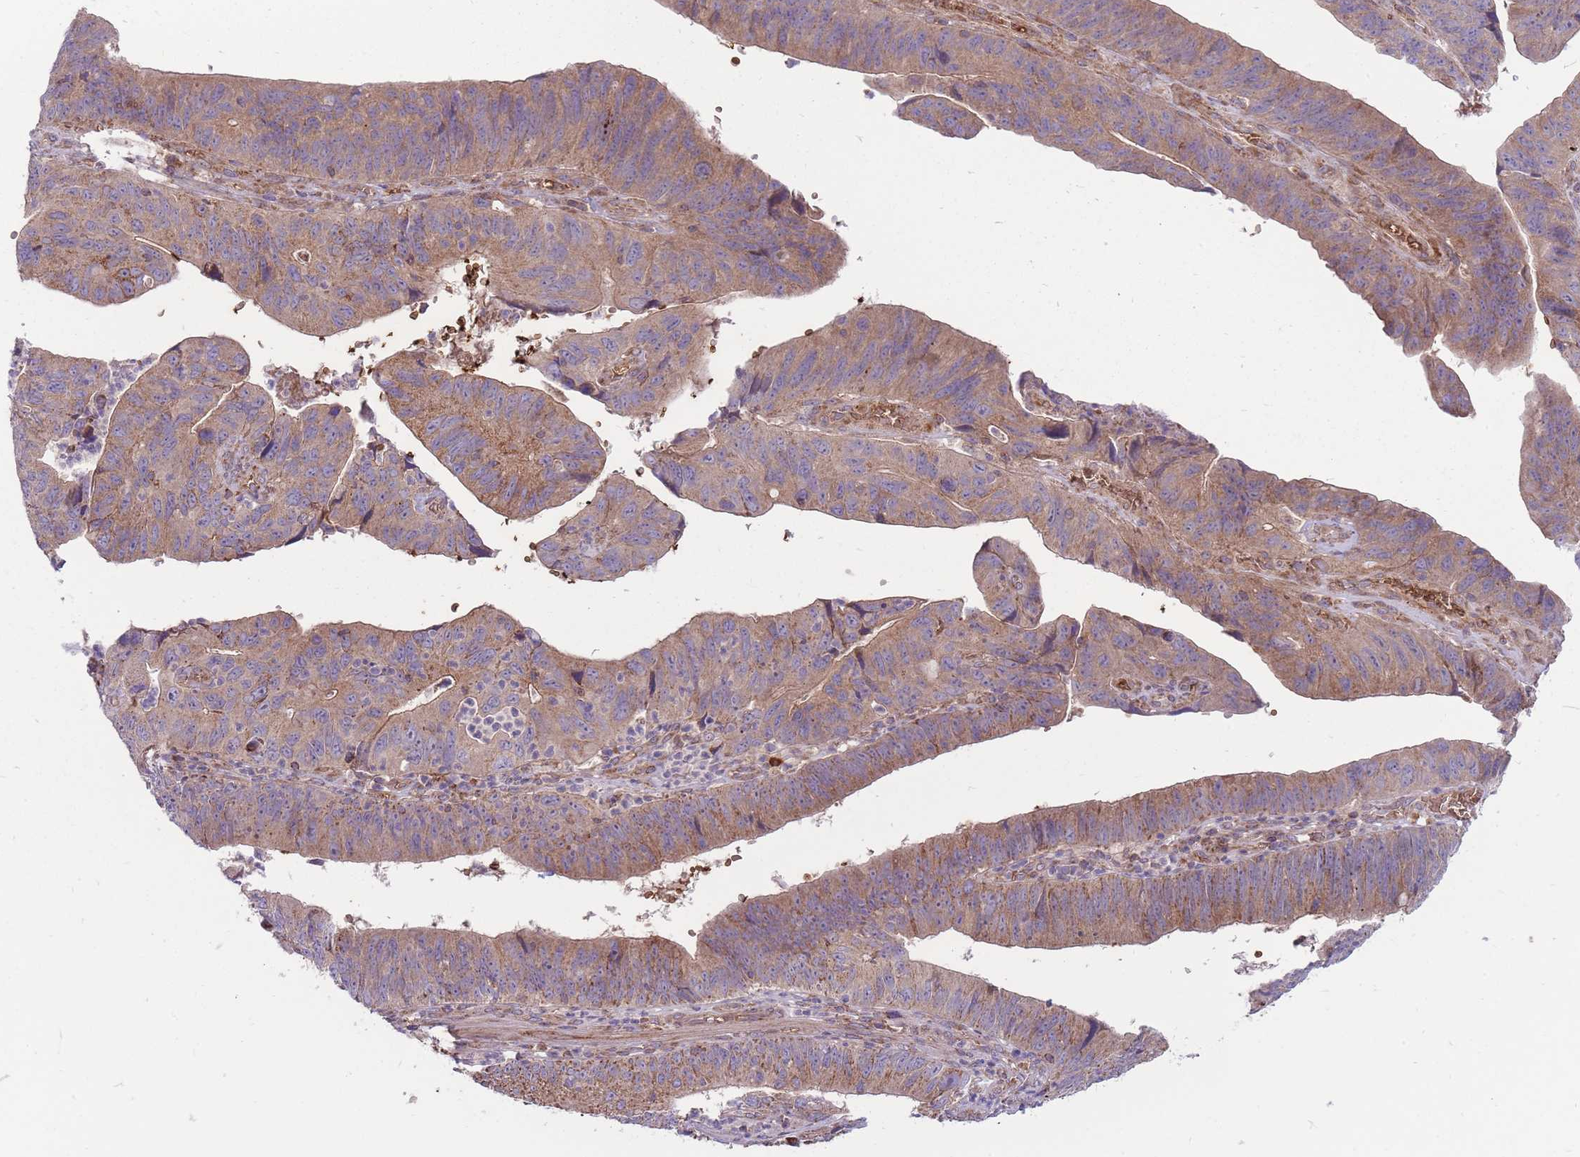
{"staining": {"intensity": "moderate", "quantity": "25%-75%", "location": "cytoplasmic/membranous"}, "tissue": "stomach cancer", "cell_type": "Tumor cells", "image_type": "cancer", "snomed": [{"axis": "morphology", "description": "Adenocarcinoma, NOS"}, {"axis": "topography", "description": "Stomach"}], "caption": "Stomach cancer tissue reveals moderate cytoplasmic/membranous positivity in about 25%-75% of tumor cells The staining was performed using DAB, with brown indicating positive protein expression. Nuclei are stained blue with hematoxylin.", "gene": "ANKRD10", "patient": {"sex": "male", "age": 59}}